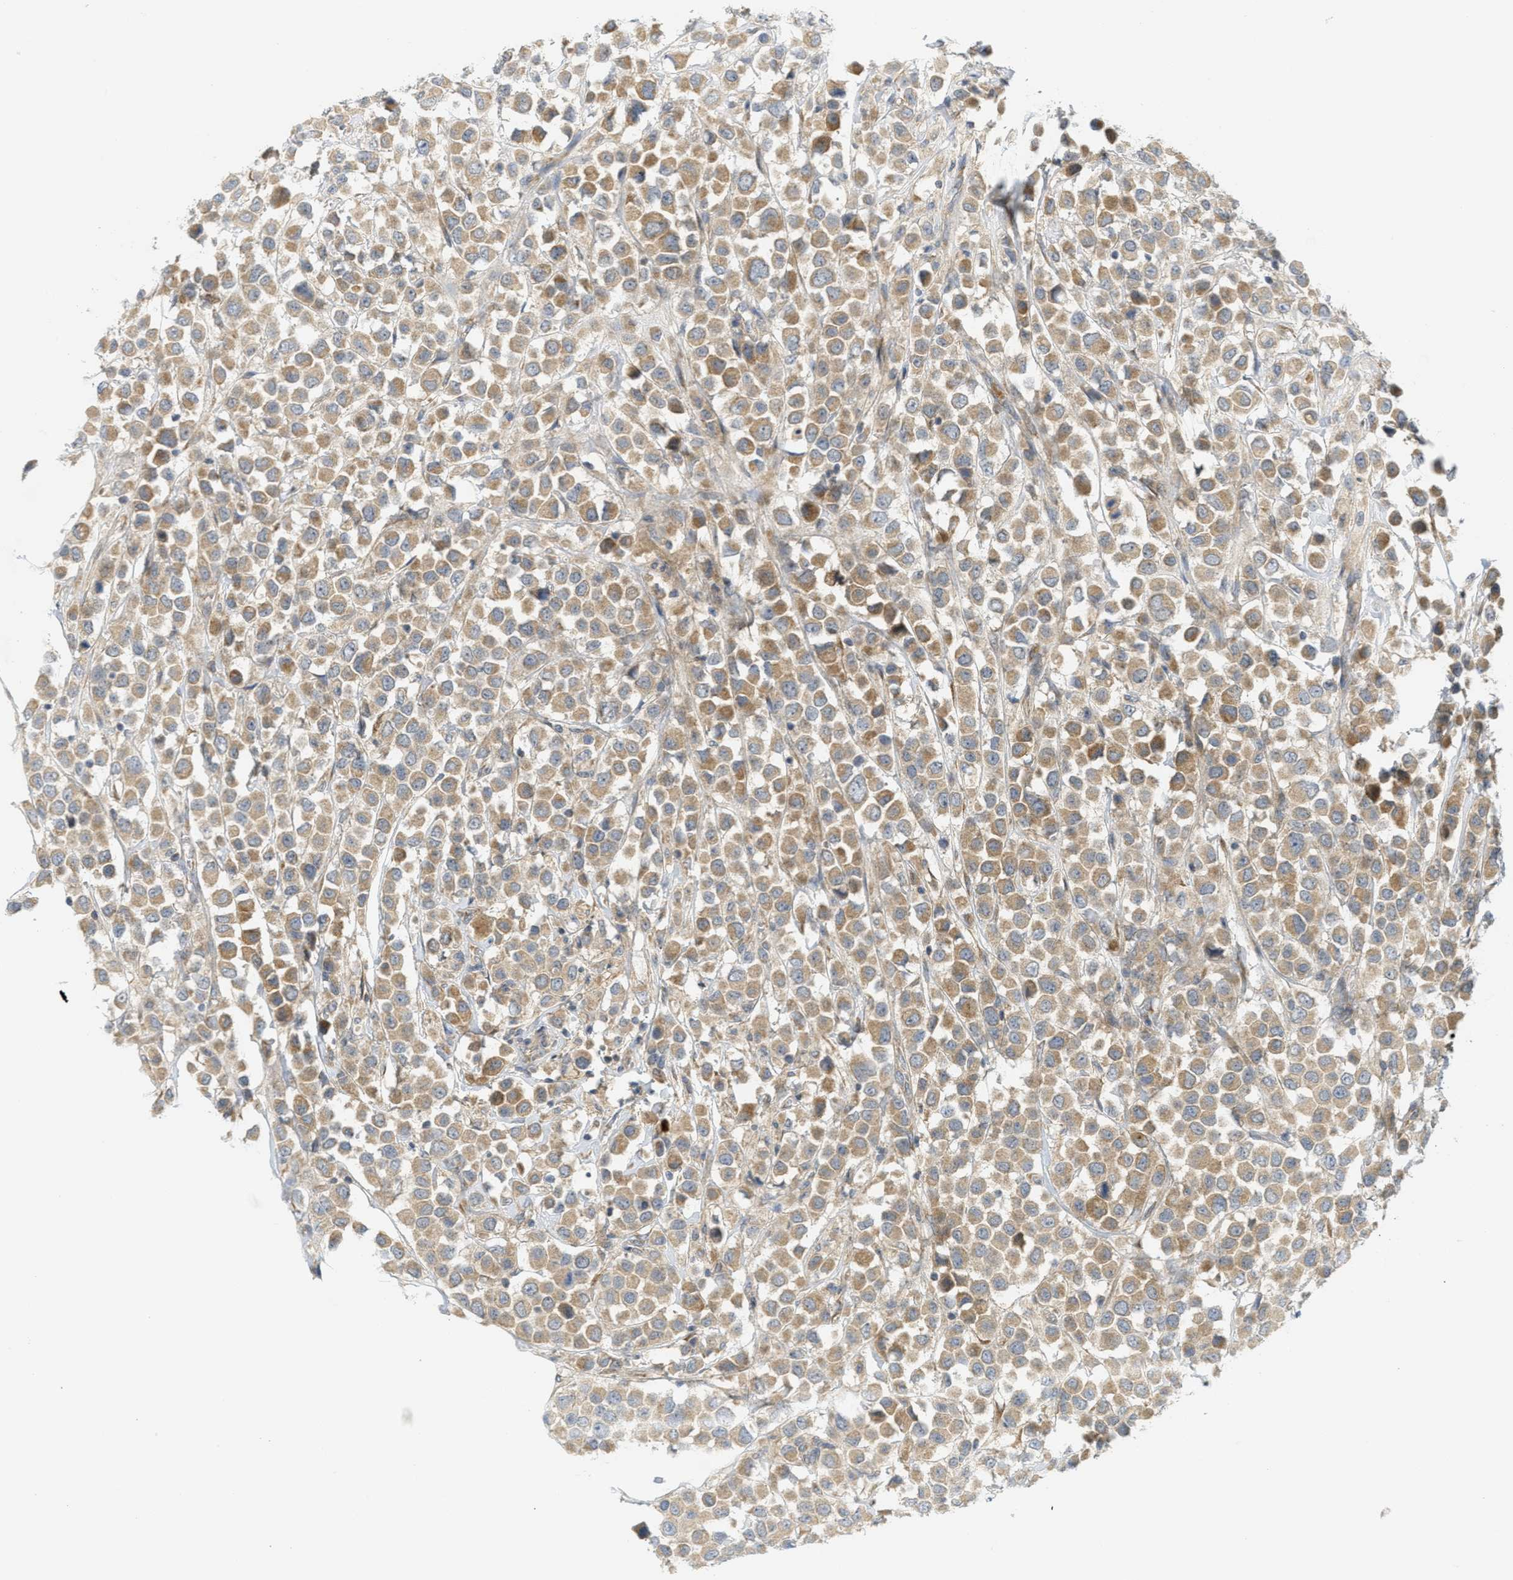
{"staining": {"intensity": "moderate", "quantity": ">75%", "location": "cytoplasmic/membranous"}, "tissue": "breast cancer", "cell_type": "Tumor cells", "image_type": "cancer", "snomed": [{"axis": "morphology", "description": "Duct carcinoma"}, {"axis": "topography", "description": "Breast"}], "caption": "DAB (3,3'-diaminobenzidine) immunohistochemical staining of breast cancer (intraductal carcinoma) demonstrates moderate cytoplasmic/membranous protein staining in about >75% of tumor cells.", "gene": "PROC", "patient": {"sex": "female", "age": 61}}